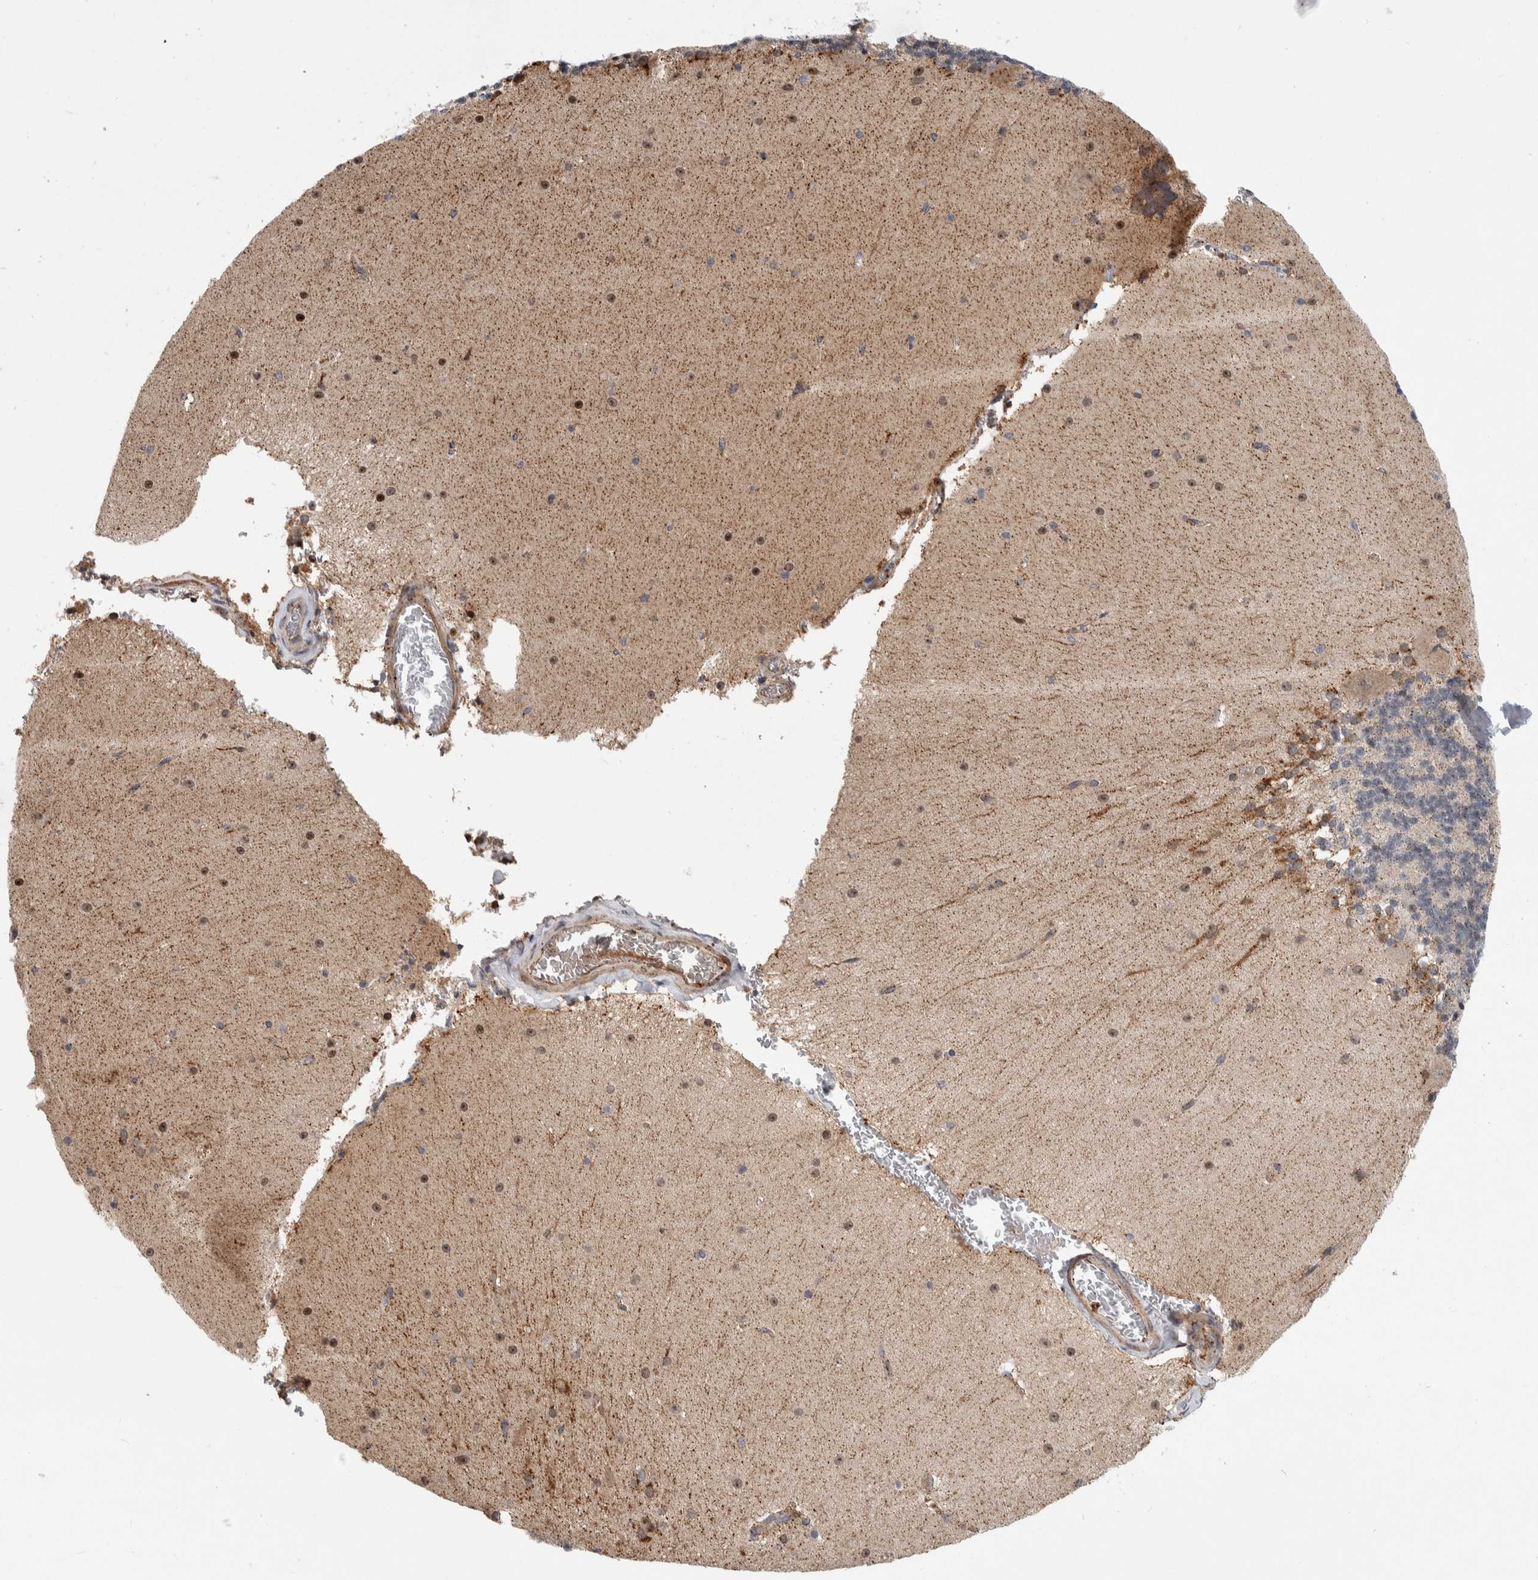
{"staining": {"intensity": "weak", "quantity": ">75%", "location": "cytoplasmic/membranous"}, "tissue": "cerebellum", "cell_type": "Cells in granular layer", "image_type": "normal", "snomed": [{"axis": "morphology", "description": "Normal tissue, NOS"}, {"axis": "topography", "description": "Cerebellum"}], "caption": "DAB (3,3'-diaminobenzidine) immunohistochemical staining of normal human cerebellum demonstrates weak cytoplasmic/membranous protein staining in approximately >75% of cells in granular layer. The staining was performed using DAB (3,3'-diaminobenzidine) to visualize the protein expression in brown, while the nuclei were stained in blue with hematoxylin (Magnification: 20x).", "gene": "MSL1", "patient": {"sex": "female", "age": 19}}